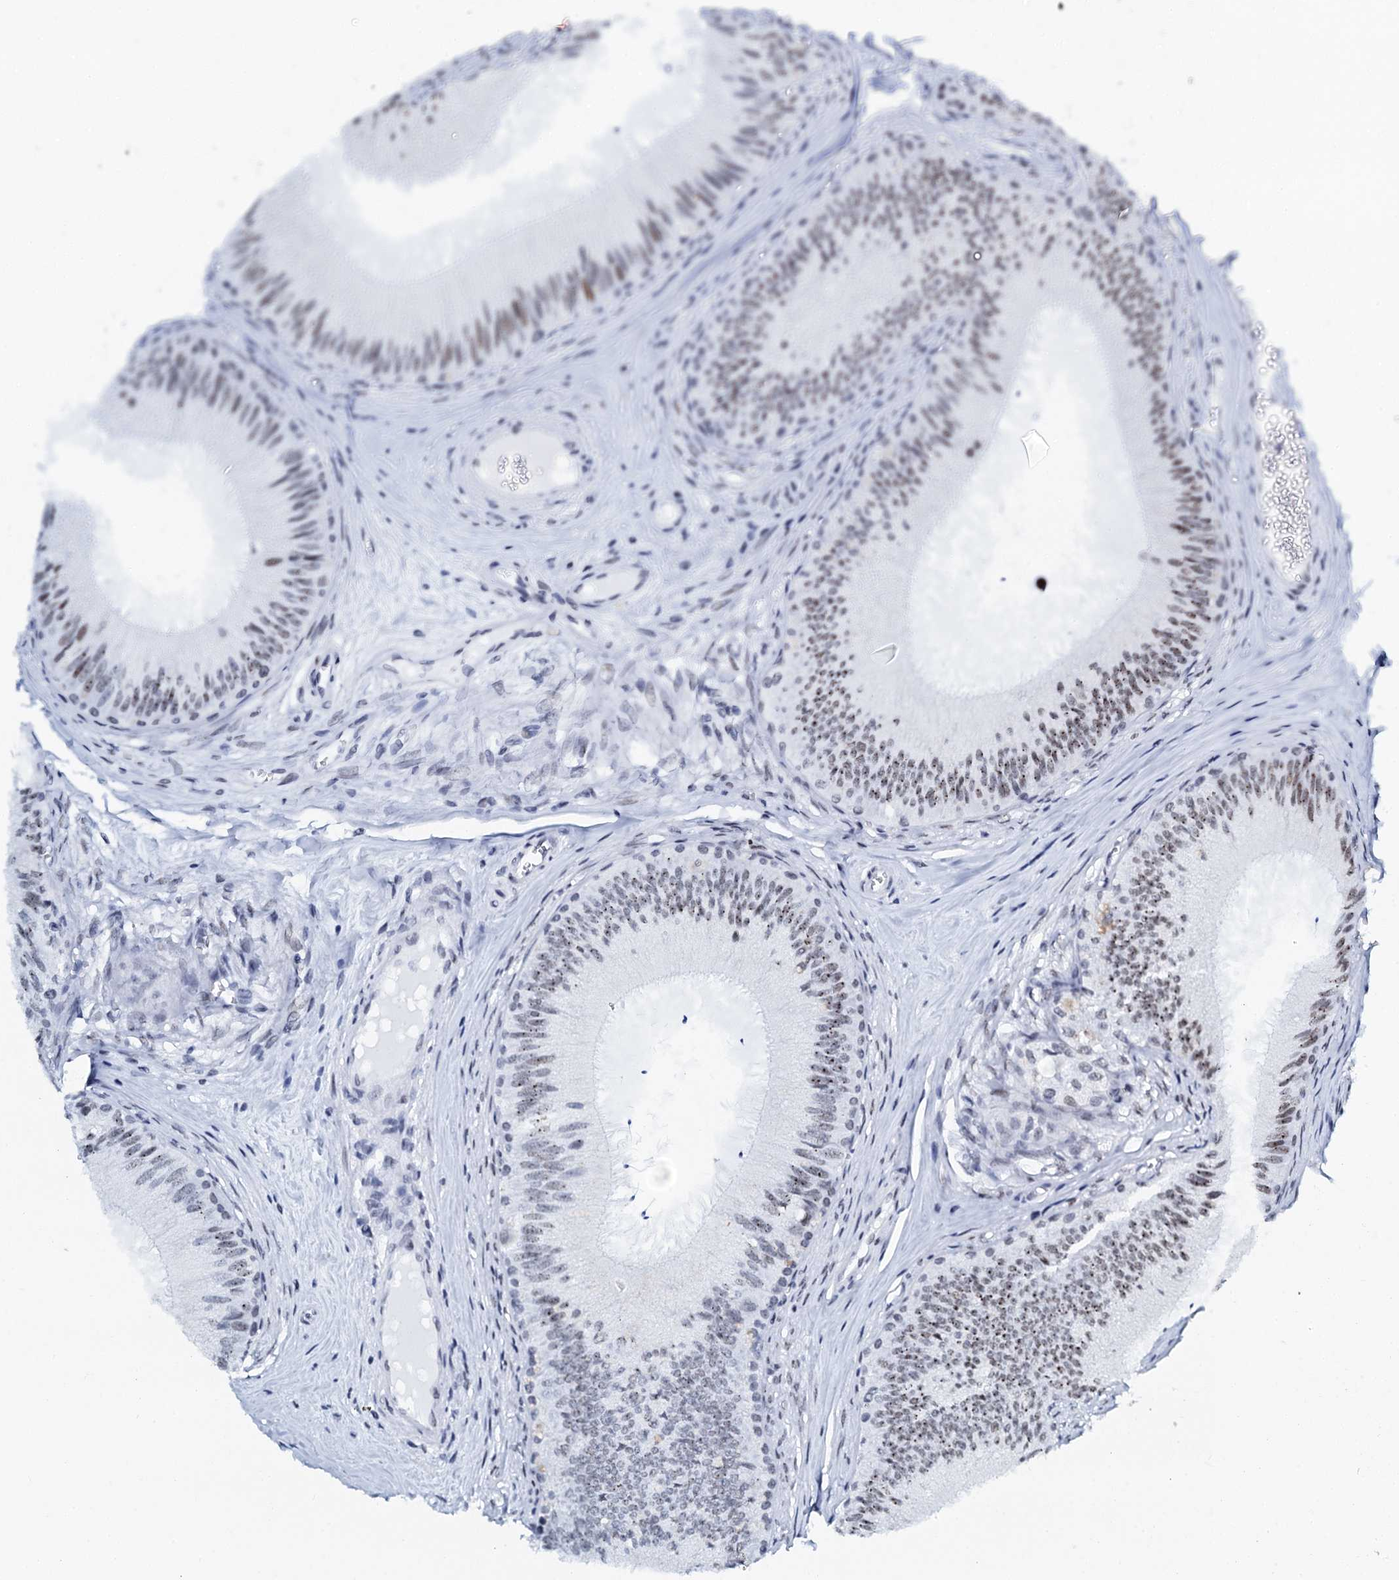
{"staining": {"intensity": "moderate", "quantity": "25%-75%", "location": "nuclear"}, "tissue": "epididymis", "cell_type": "Glandular cells", "image_type": "normal", "snomed": [{"axis": "morphology", "description": "Normal tissue, NOS"}, {"axis": "topography", "description": "Epididymis"}], "caption": "A photomicrograph of epididymis stained for a protein demonstrates moderate nuclear brown staining in glandular cells. Nuclei are stained in blue.", "gene": "SLTM", "patient": {"sex": "male", "age": 46}}